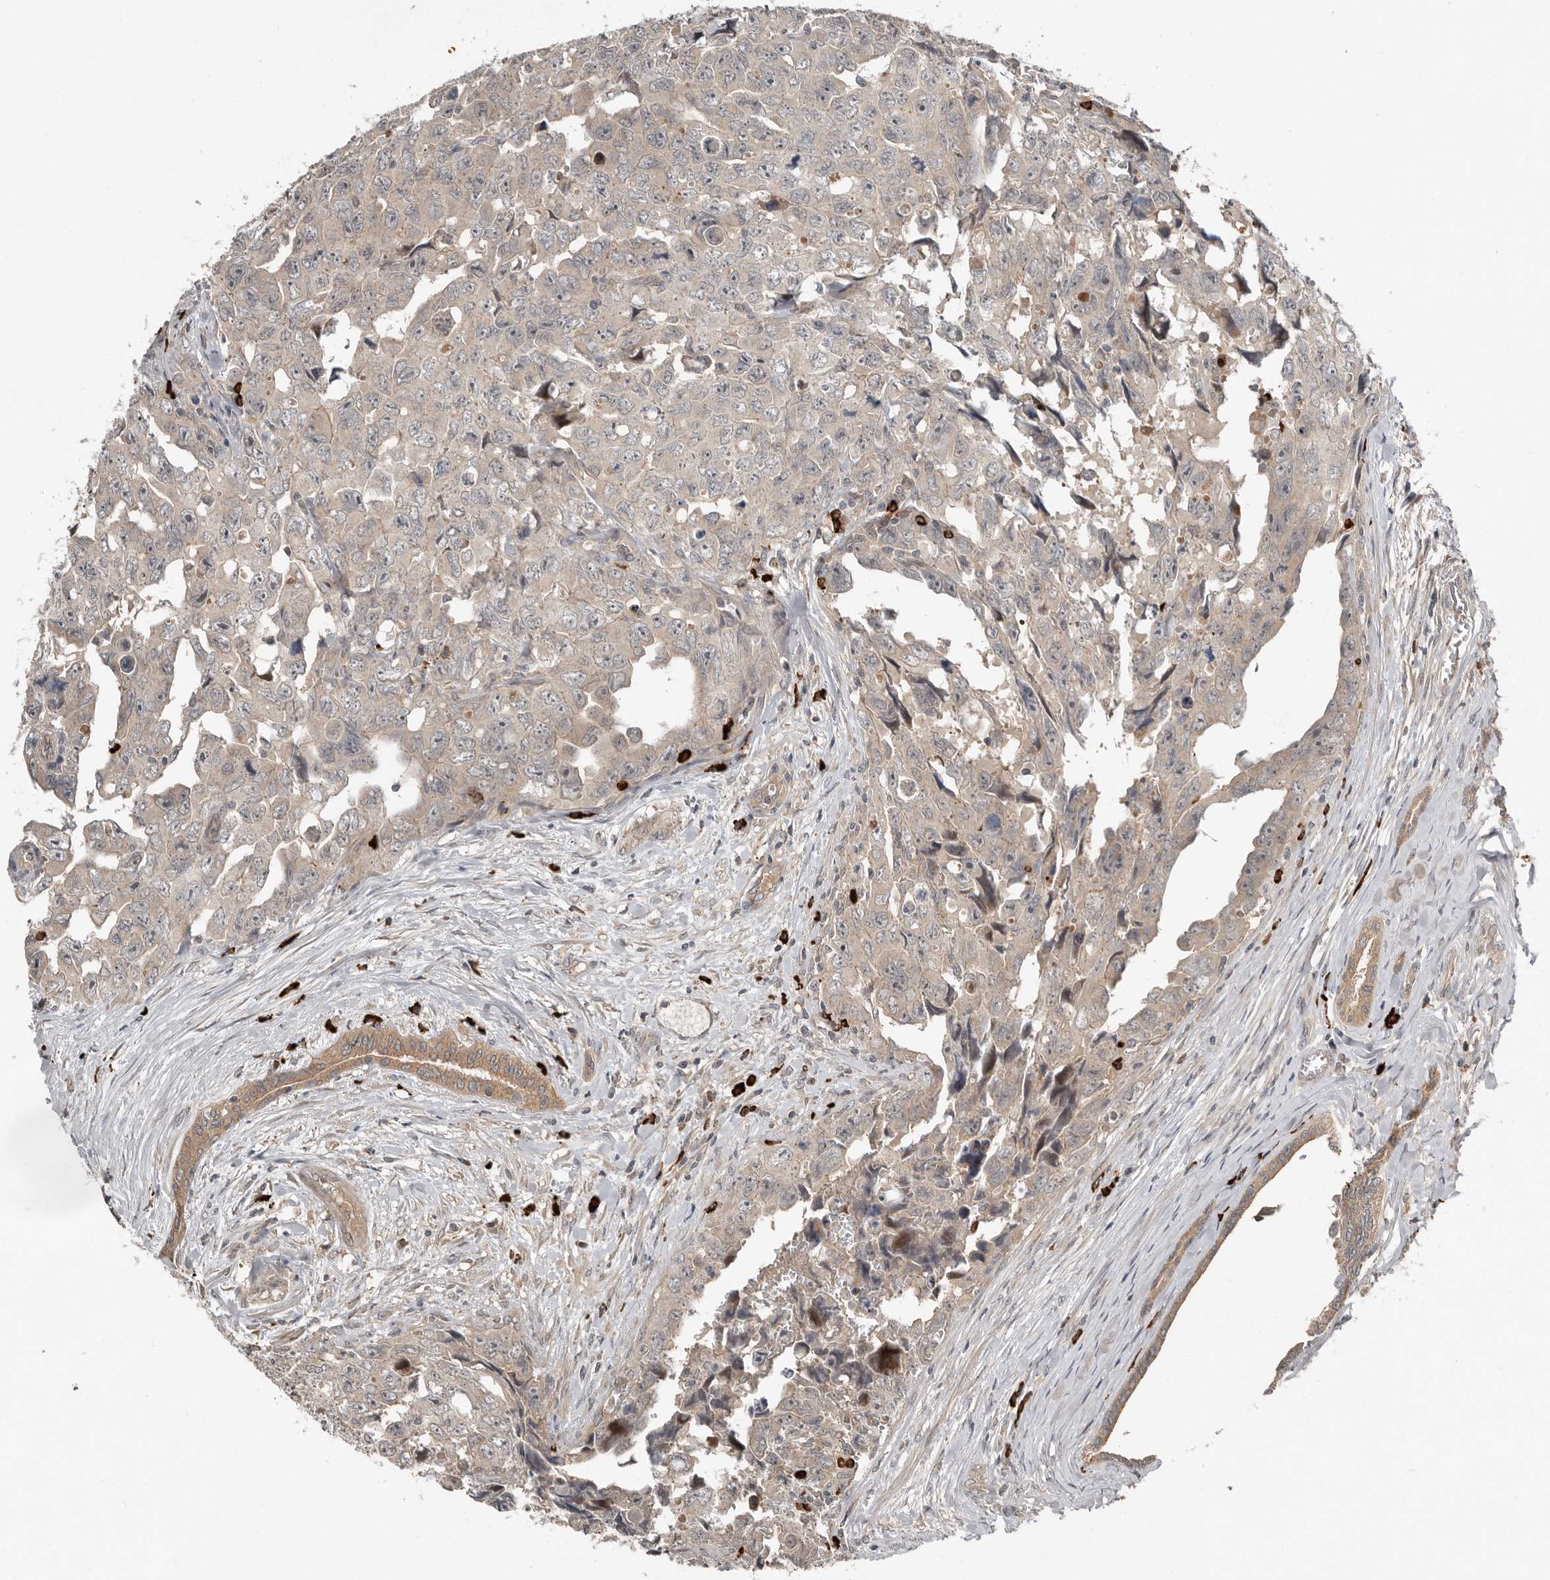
{"staining": {"intensity": "negative", "quantity": "none", "location": "none"}, "tissue": "testis cancer", "cell_type": "Tumor cells", "image_type": "cancer", "snomed": [{"axis": "morphology", "description": "Carcinoma, Embryonal, NOS"}, {"axis": "topography", "description": "Testis"}], "caption": "A micrograph of testis cancer (embryonal carcinoma) stained for a protein exhibits no brown staining in tumor cells. (DAB immunohistochemistry, high magnification).", "gene": "TEAD3", "patient": {"sex": "male", "age": 28}}